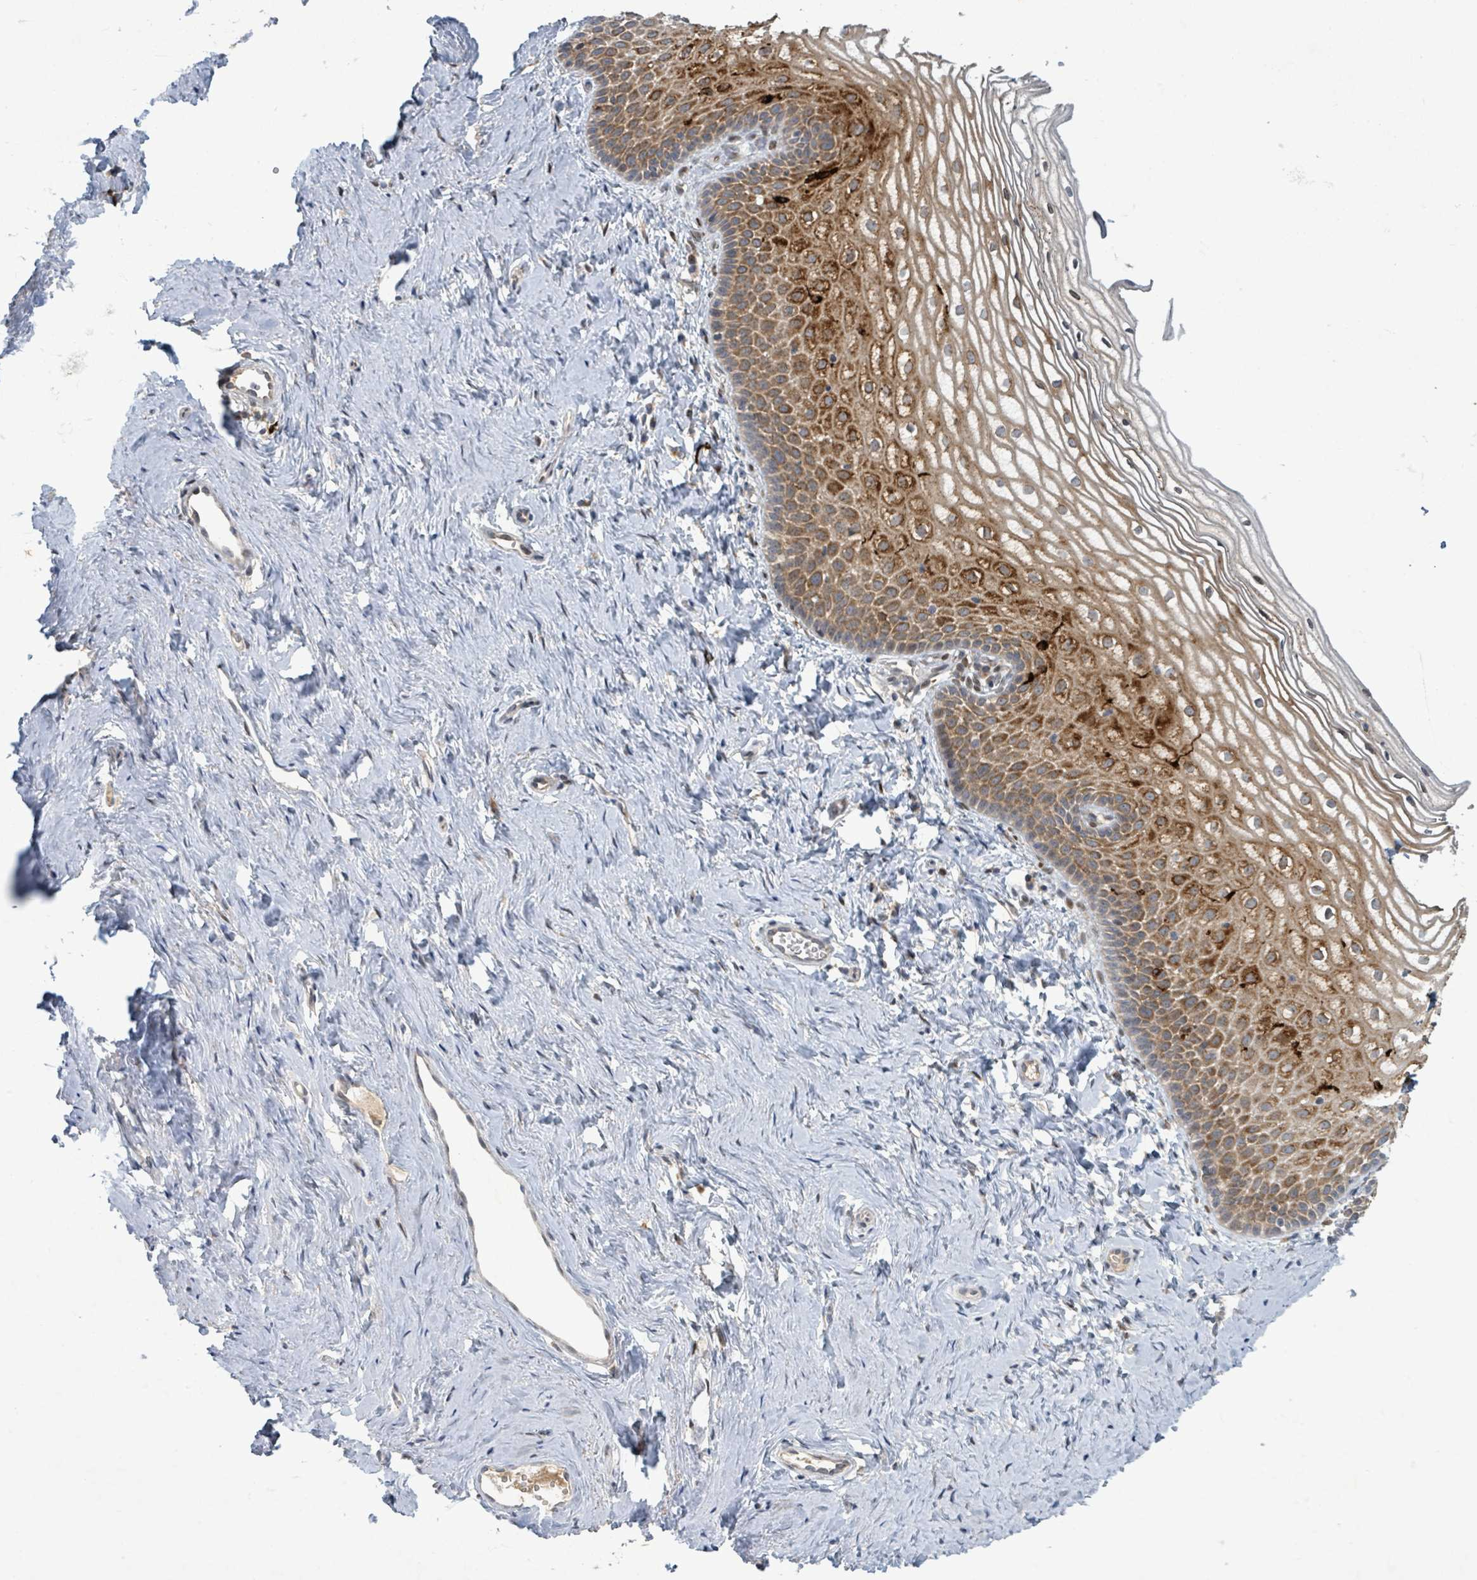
{"staining": {"intensity": "strong", "quantity": ">75%", "location": "cytoplasmic/membranous"}, "tissue": "vagina", "cell_type": "Squamous epithelial cells", "image_type": "normal", "snomed": [{"axis": "morphology", "description": "Normal tissue, NOS"}, {"axis": "topography", "description": "Vagina"}], "caption": "Squamous epithelial cells exhibit high levels of strong cytoplasmic/membranous expression in approximately >75% of cells in benign human vagina.", "gene": "OR51E1", "patient": {"sex": "female", "age": 56}}